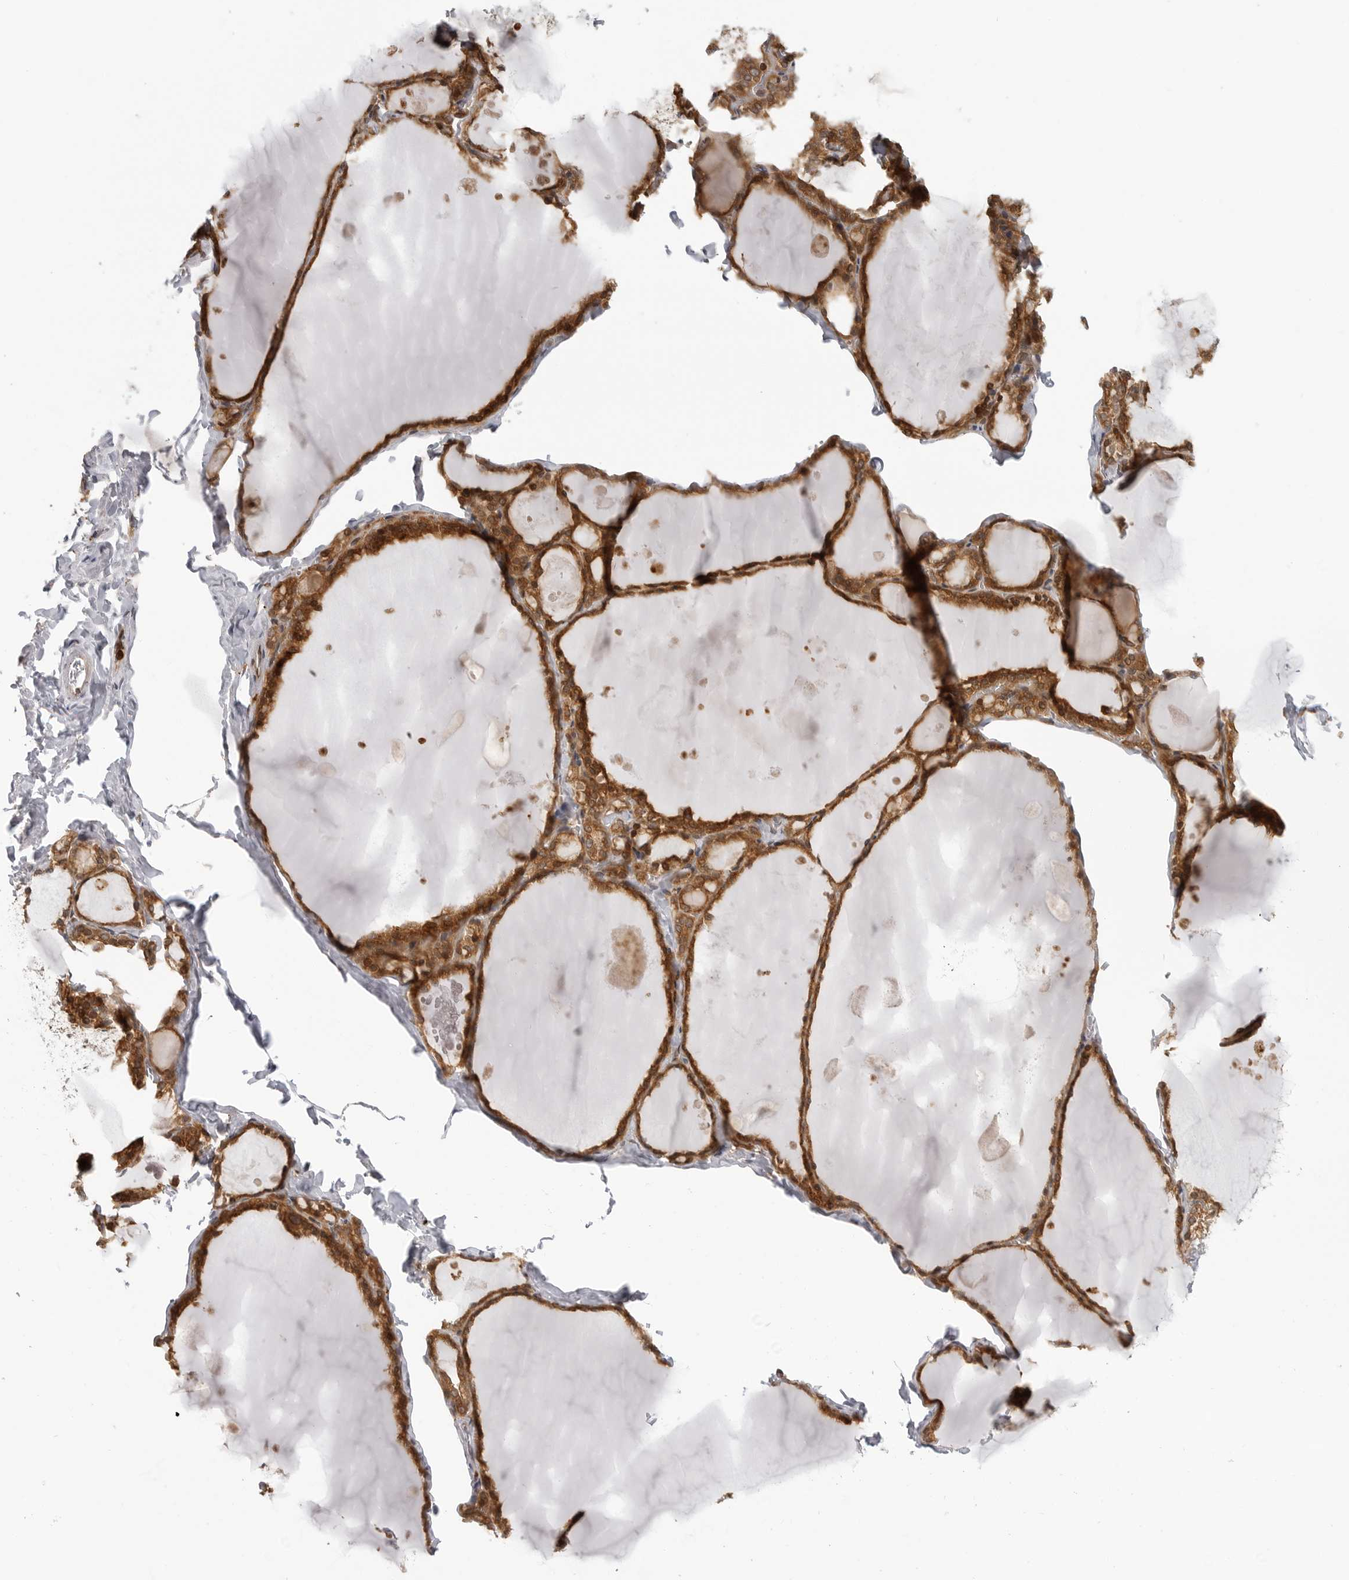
{"staining": {"intensity": "moderate", "quantity": ">75%", "location": "cytoplasmic/membranous"}, "tissue": "thyroid gland", "cell_type": "Glandular cells", "image_type": "normal", "snomed": [{"axis": "morphology", "description": "Normal tissue, NOS"}, {"axis": "topography", "description": "Thyroid gland"}], "caption": "Immunohistochemistry staining of unremarkable thyroid gland, which displays medium levels of moderate cytoplasmic/membranous expression in approximately >75% of glandular cells indicating moderate cytoplasmic/membranous protein staining. The staining was performed using DAB (brown) for protein detection and nuclei were counterstained in hematoxylin (blue).", "gene": "COPA", "patient": {"sex": "male", "age": 56}}